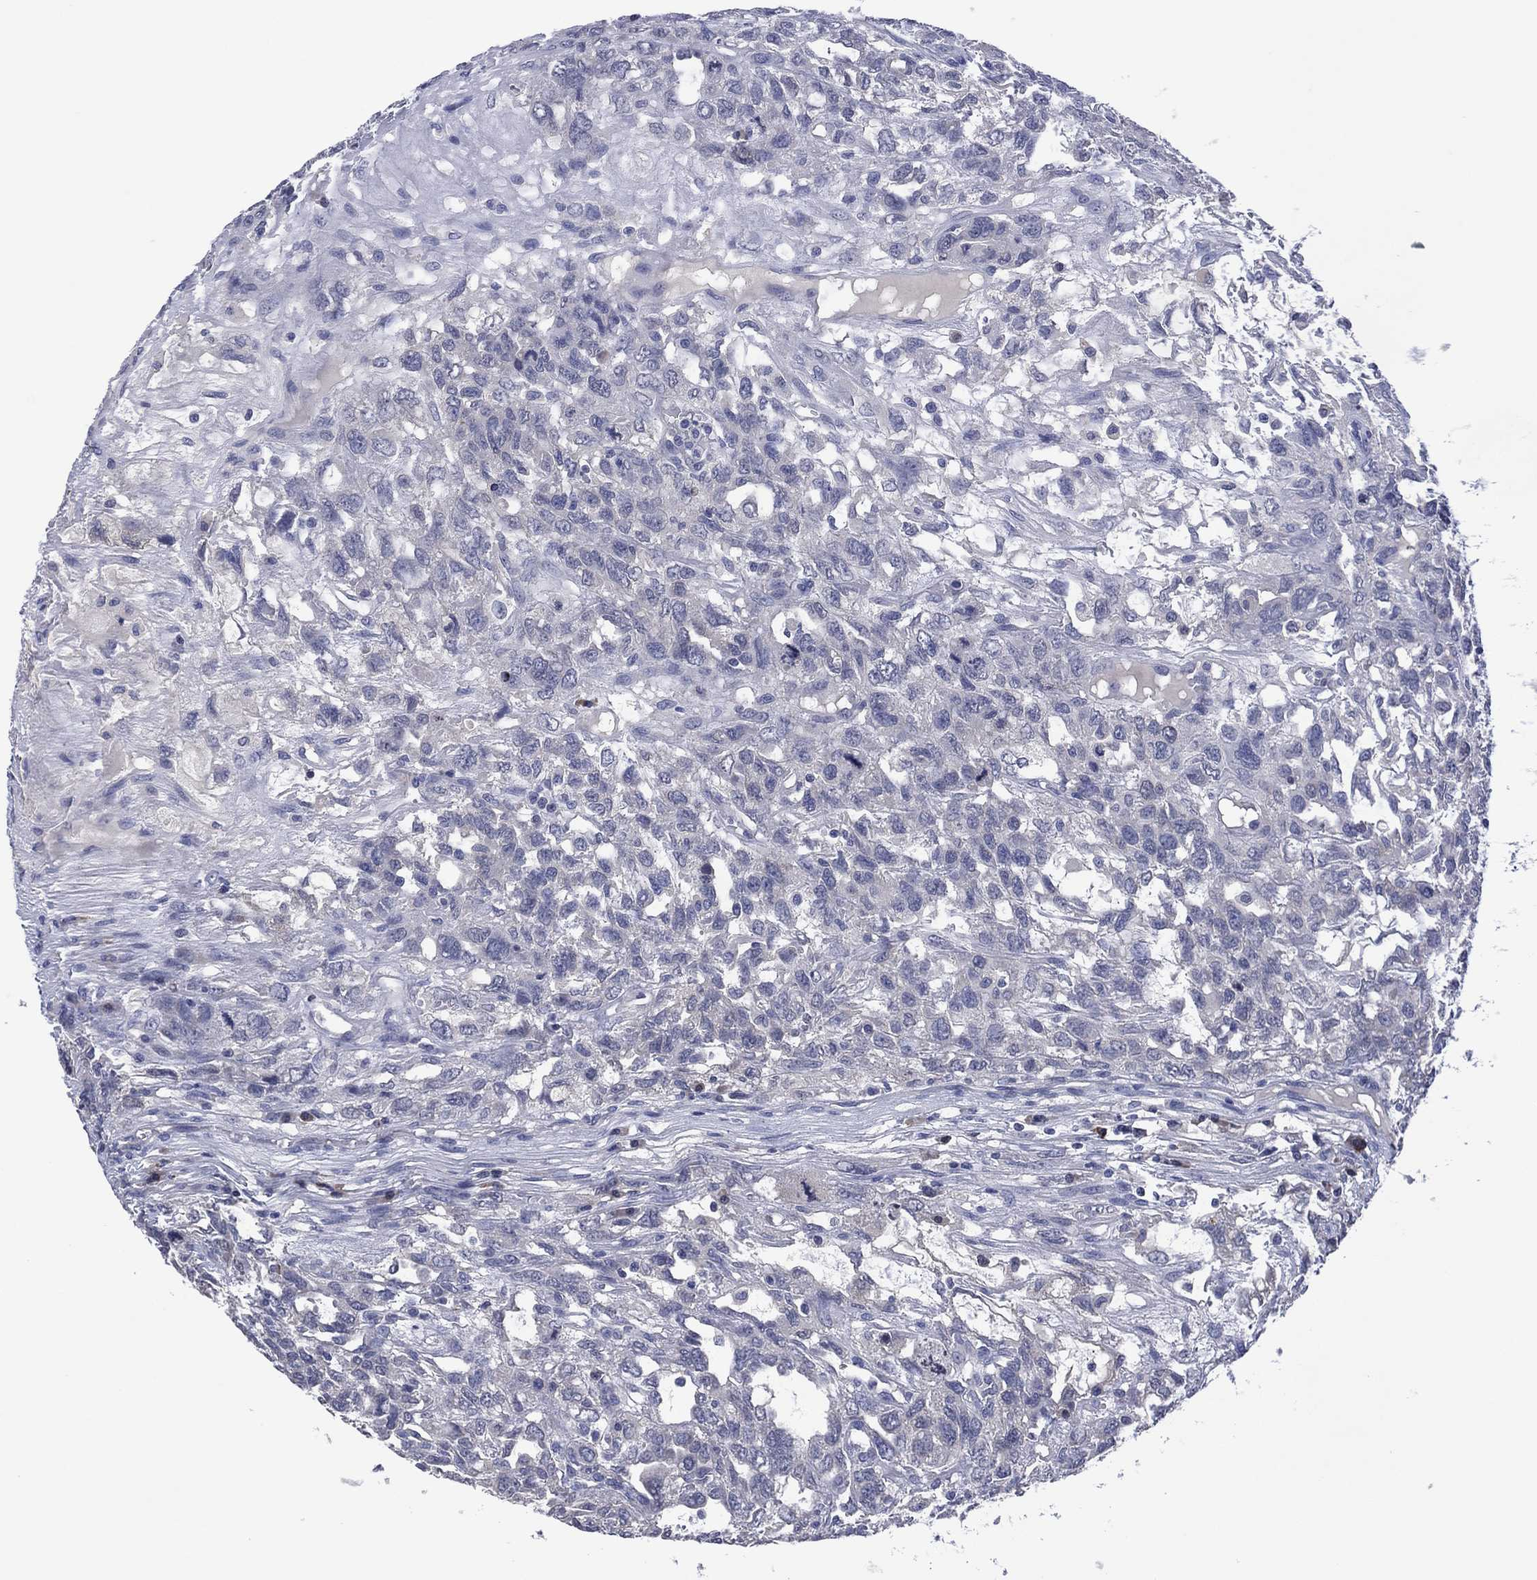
{"staining": {"intensity": "negative", "quantity": "none", "location": "none"}, "tissue": "testis cancer", "cell_type": "Tumor cells", "image_type": "cancer", "snomed": [{"axis": "morphology", "description": "Seminoma, NOS"}, {"axis": "topography", "description": "Testis"}], "caption": "Immunohistochemistry (IHC) of testis cancer demonstrates no staining in tumor cells. Brightfield microscopy of IHC stained with DAB (3,3'-diaminobenzidine) (brown) and hematoxylin (blue), captured at high magnification.", "gene": "USP26", "patient": {"sex": "male", "age": 52}}